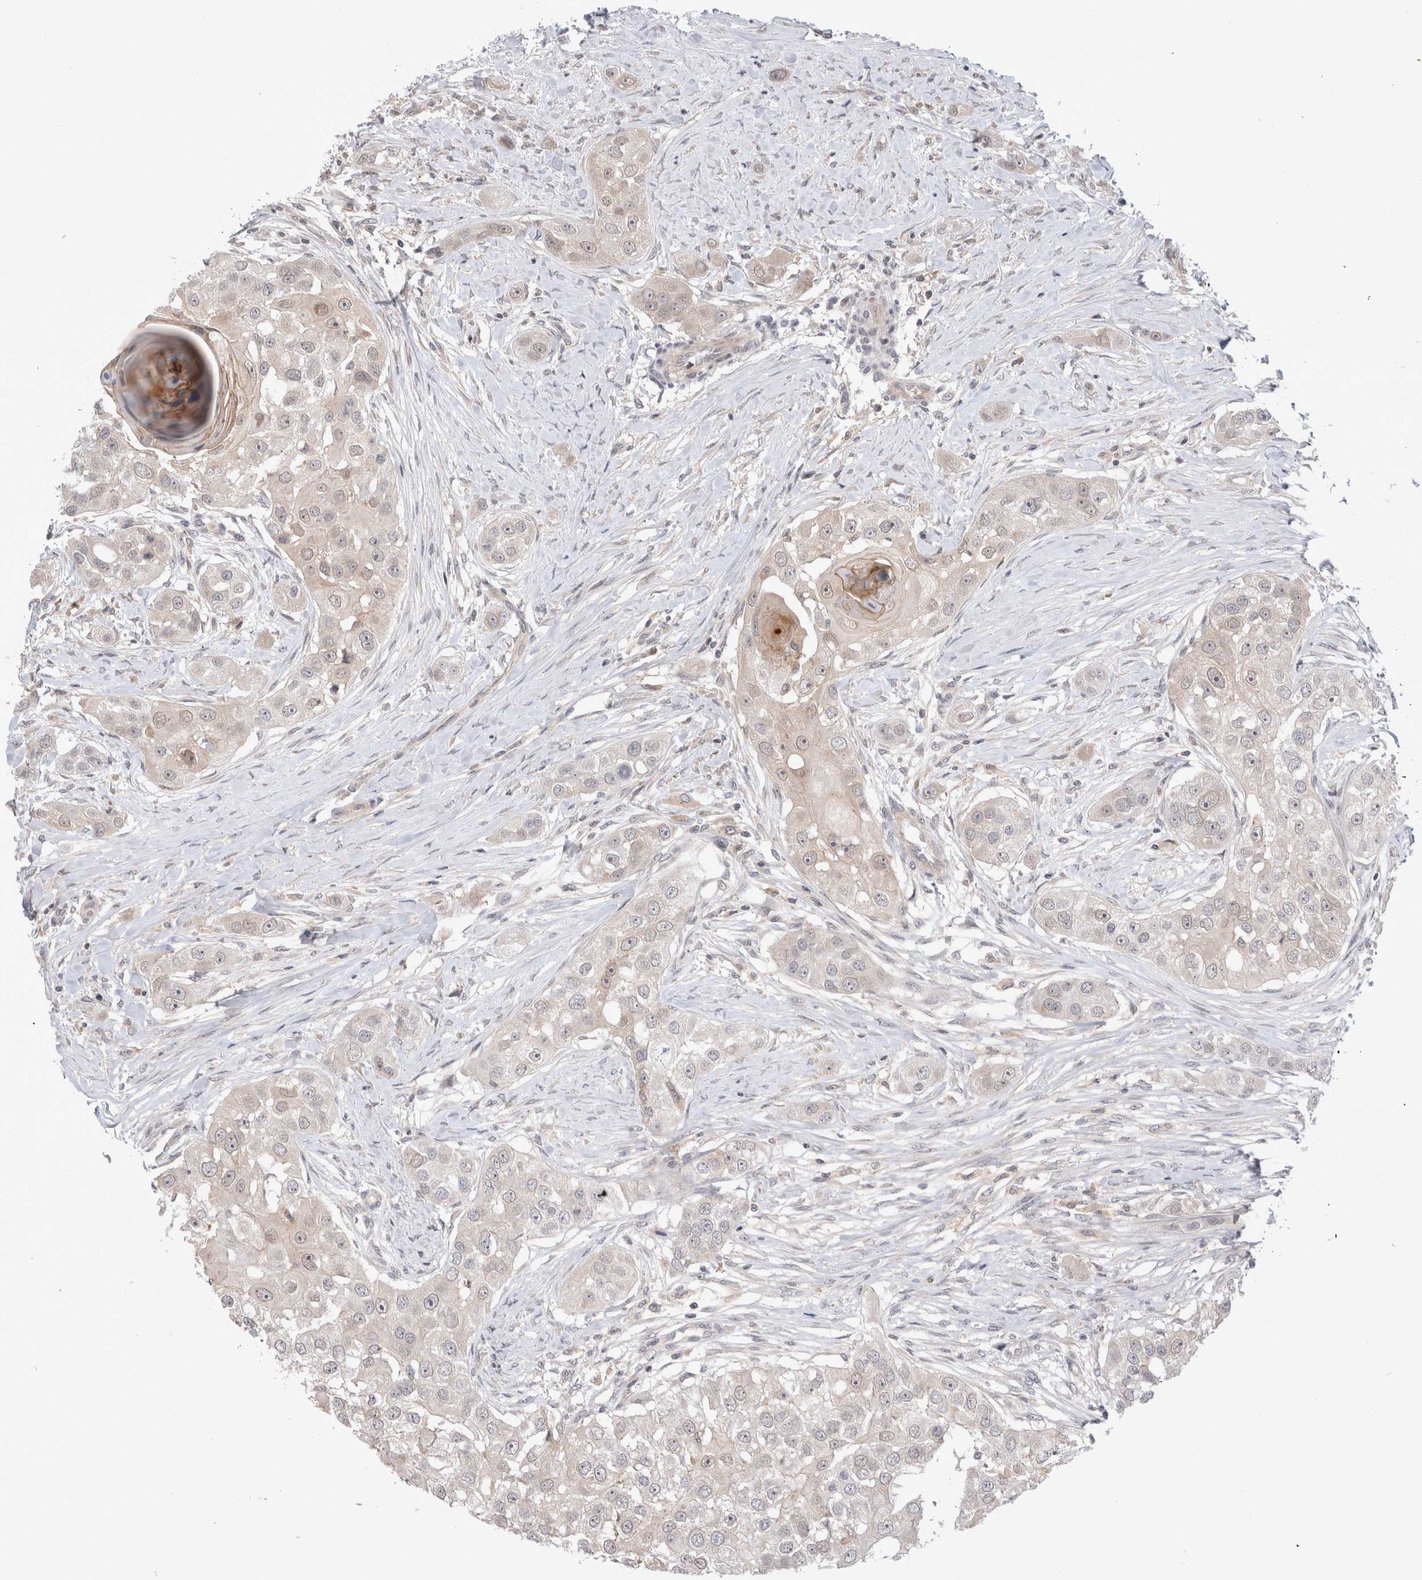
{"staining": {"intensity": "negative", "quantity": "none", "location": "none"}, "tissue": "head and neck cancer", "cell_type": "Tumor cells", "image_type": "cancer", "snomed": [{"axis": "morphology", "description": "Normal tissue, NOS"}, {"axis": "morphology", "description": "Squamous cell carcinoma, NOS"}, {"axis": "topography", "description": "Skeletal muscle"}, {"axis": "topography", "description": "Head-Neck"}], "caption": "The histopathology image shows no staining of tumor cells in head and neck cancer (squamous cell carcinoma).", "gene": "PLEKHM1", "patient": {"sex": "male", "age": 51}}